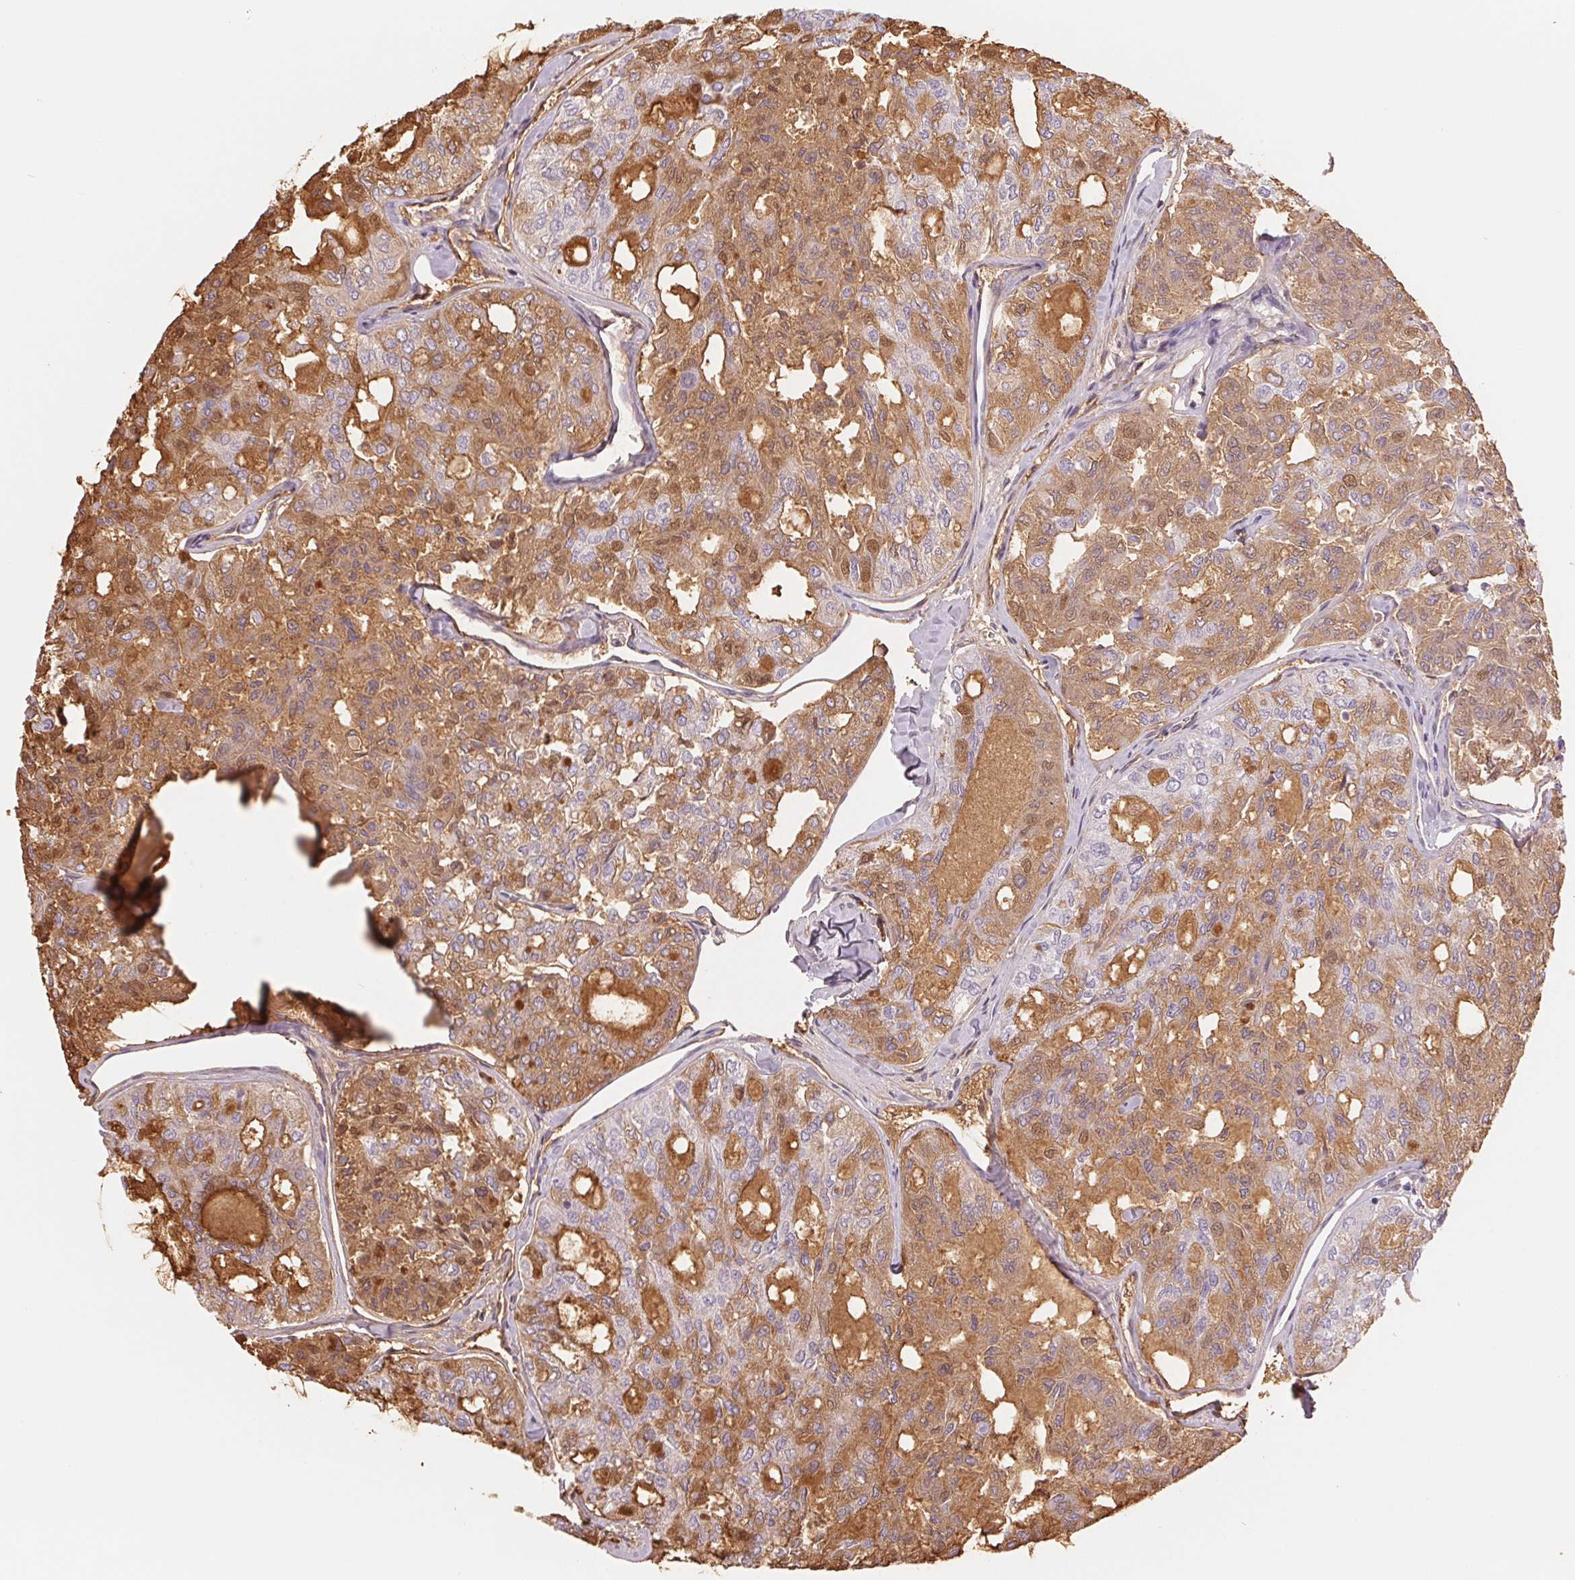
{"staining": {"intensity": "moderate", "quantity": ">75%", "location": "cytoplasmic/membranous"}, "tissue": "thyroid cancer", "cell_type": "Tumor cells", "image_type": "cancer", "snomed": [{"axis": "morphology", "description": "Follicular adenoma carcinoma, NOS"}, {"axis": "topography", "description": "Thyroid gland"}], "caption": "The photomicrograph displays a brown stain indicating the presence of a protein in the cytoplasmic/membranous of tumor cells in thyroid cancer (follicular adenoma carcinoma).", "gene": "CCDC168", "patient": {"sex": "male", "age": 75}}